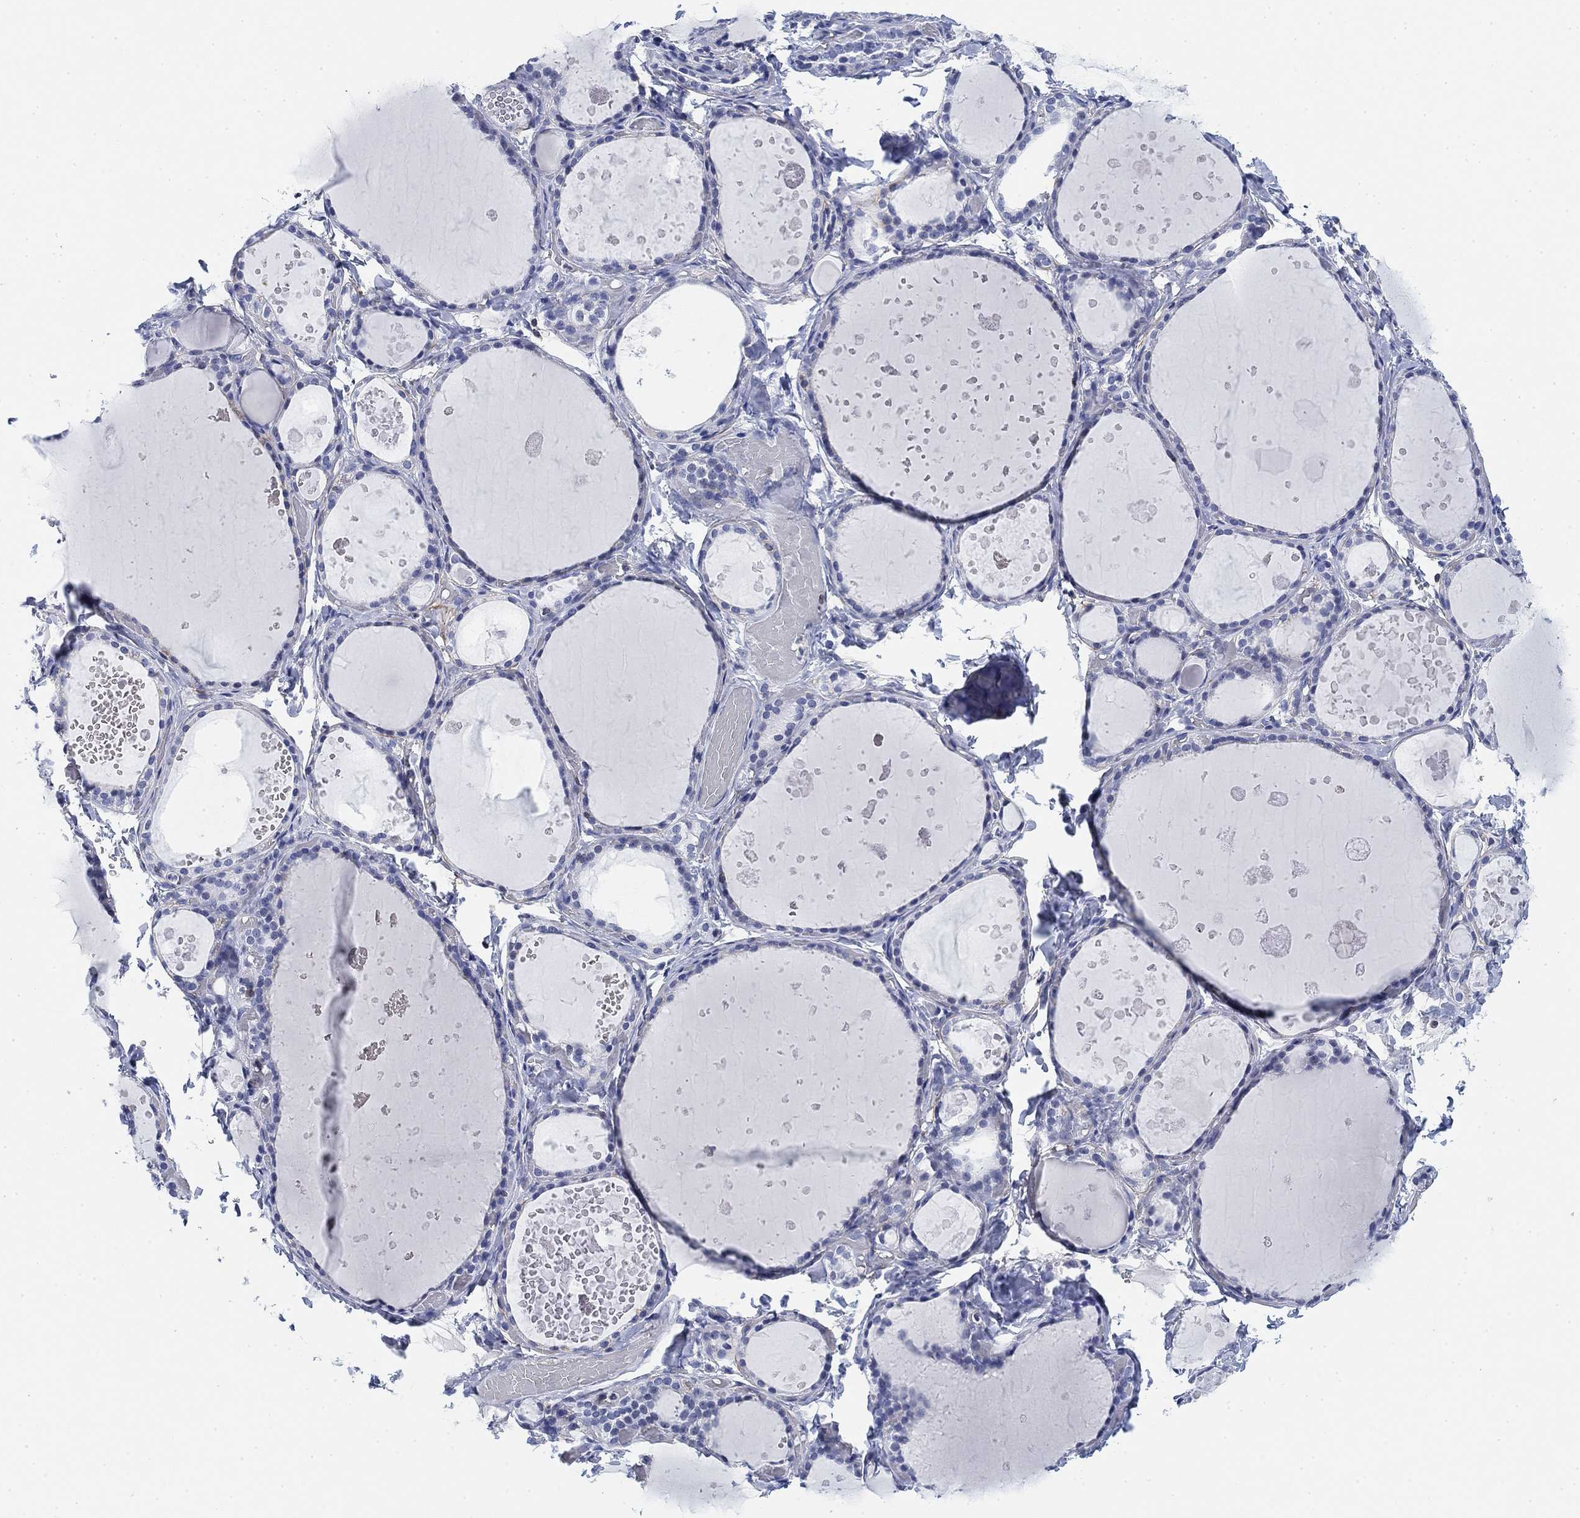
{"staining": {"intensity": "negative", "quantity": "none", "location": "none"}, "tissue": "thyroid gland", "cell_type": "Glandular cells", "image_type": "normal", "snomed": [{"axis": "morphology", "description": "Normal tissue, NOS"}, {"axis": "topography", "description": "Thyroid gland"}], "caption": "Glandular cells show no significant protein positivity in normal thyroid gland. (DAB (3,3'-diaminobenzidine) IHC, high magnification).", "gene": "FYB1", "patient": {"sex": "female", "age": 56}}